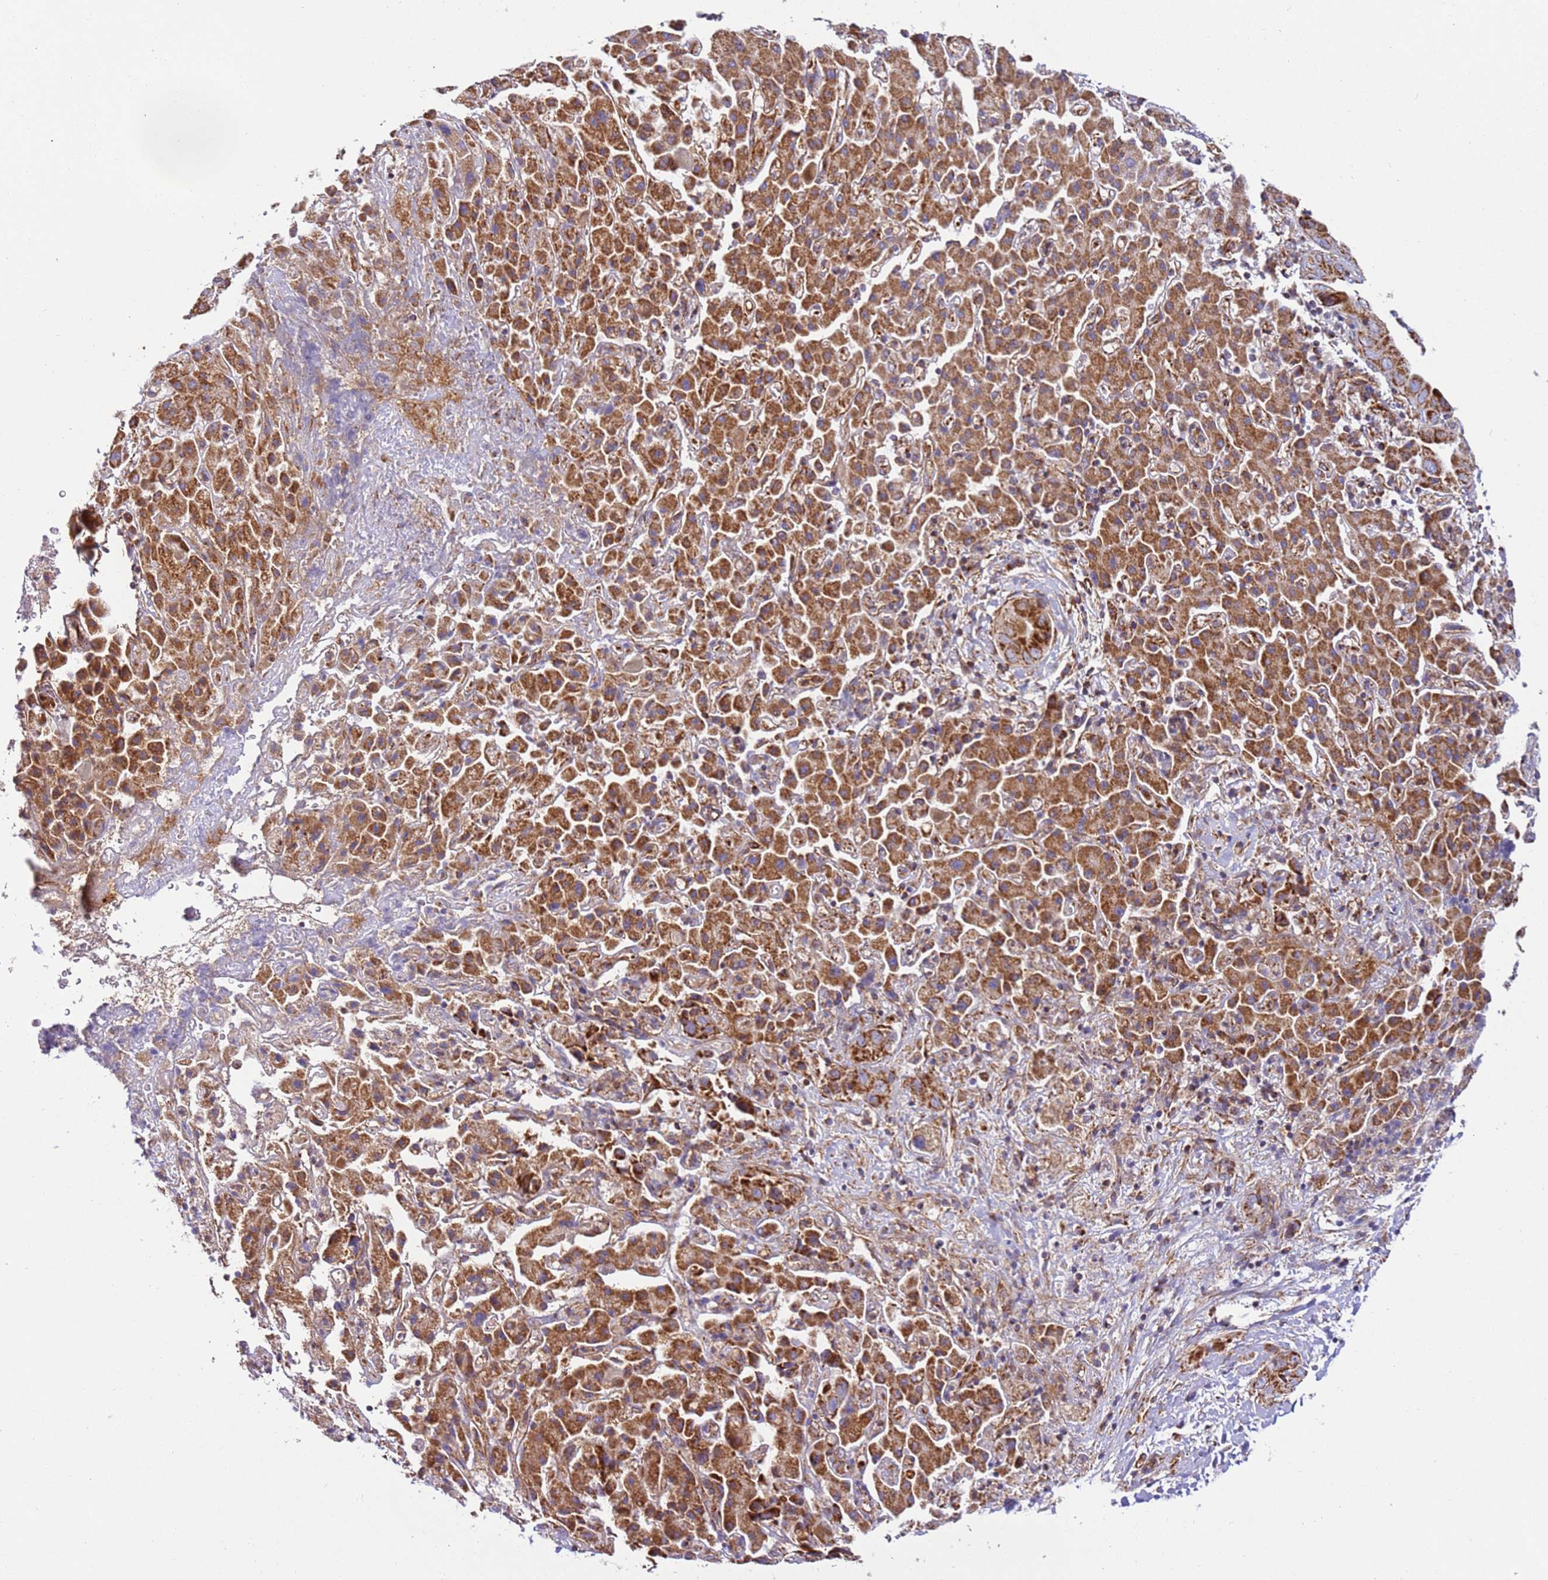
{"staining": {"intensity": "strong", "quantity": ">75%", "location": "cytoplasmic/membranous"}, "tissue": "liver cancer", "cell_type": "Tumor cells", "image_type": "cancer", "snomed": [{"axis": "morphology", "description": "Cholangiocarcinoma"}, {"axis": "topography", "description": "Liver"}], "caption": "Approximately >75% of tumor cells in human liver cancer (cholangiocarcinoma) show strong cytoplasmic/membranous protein staining as visualized by brown immunohistochemical staining.", "gene": "MRPL20", "patient": {"sex": "female", "age": 52}}